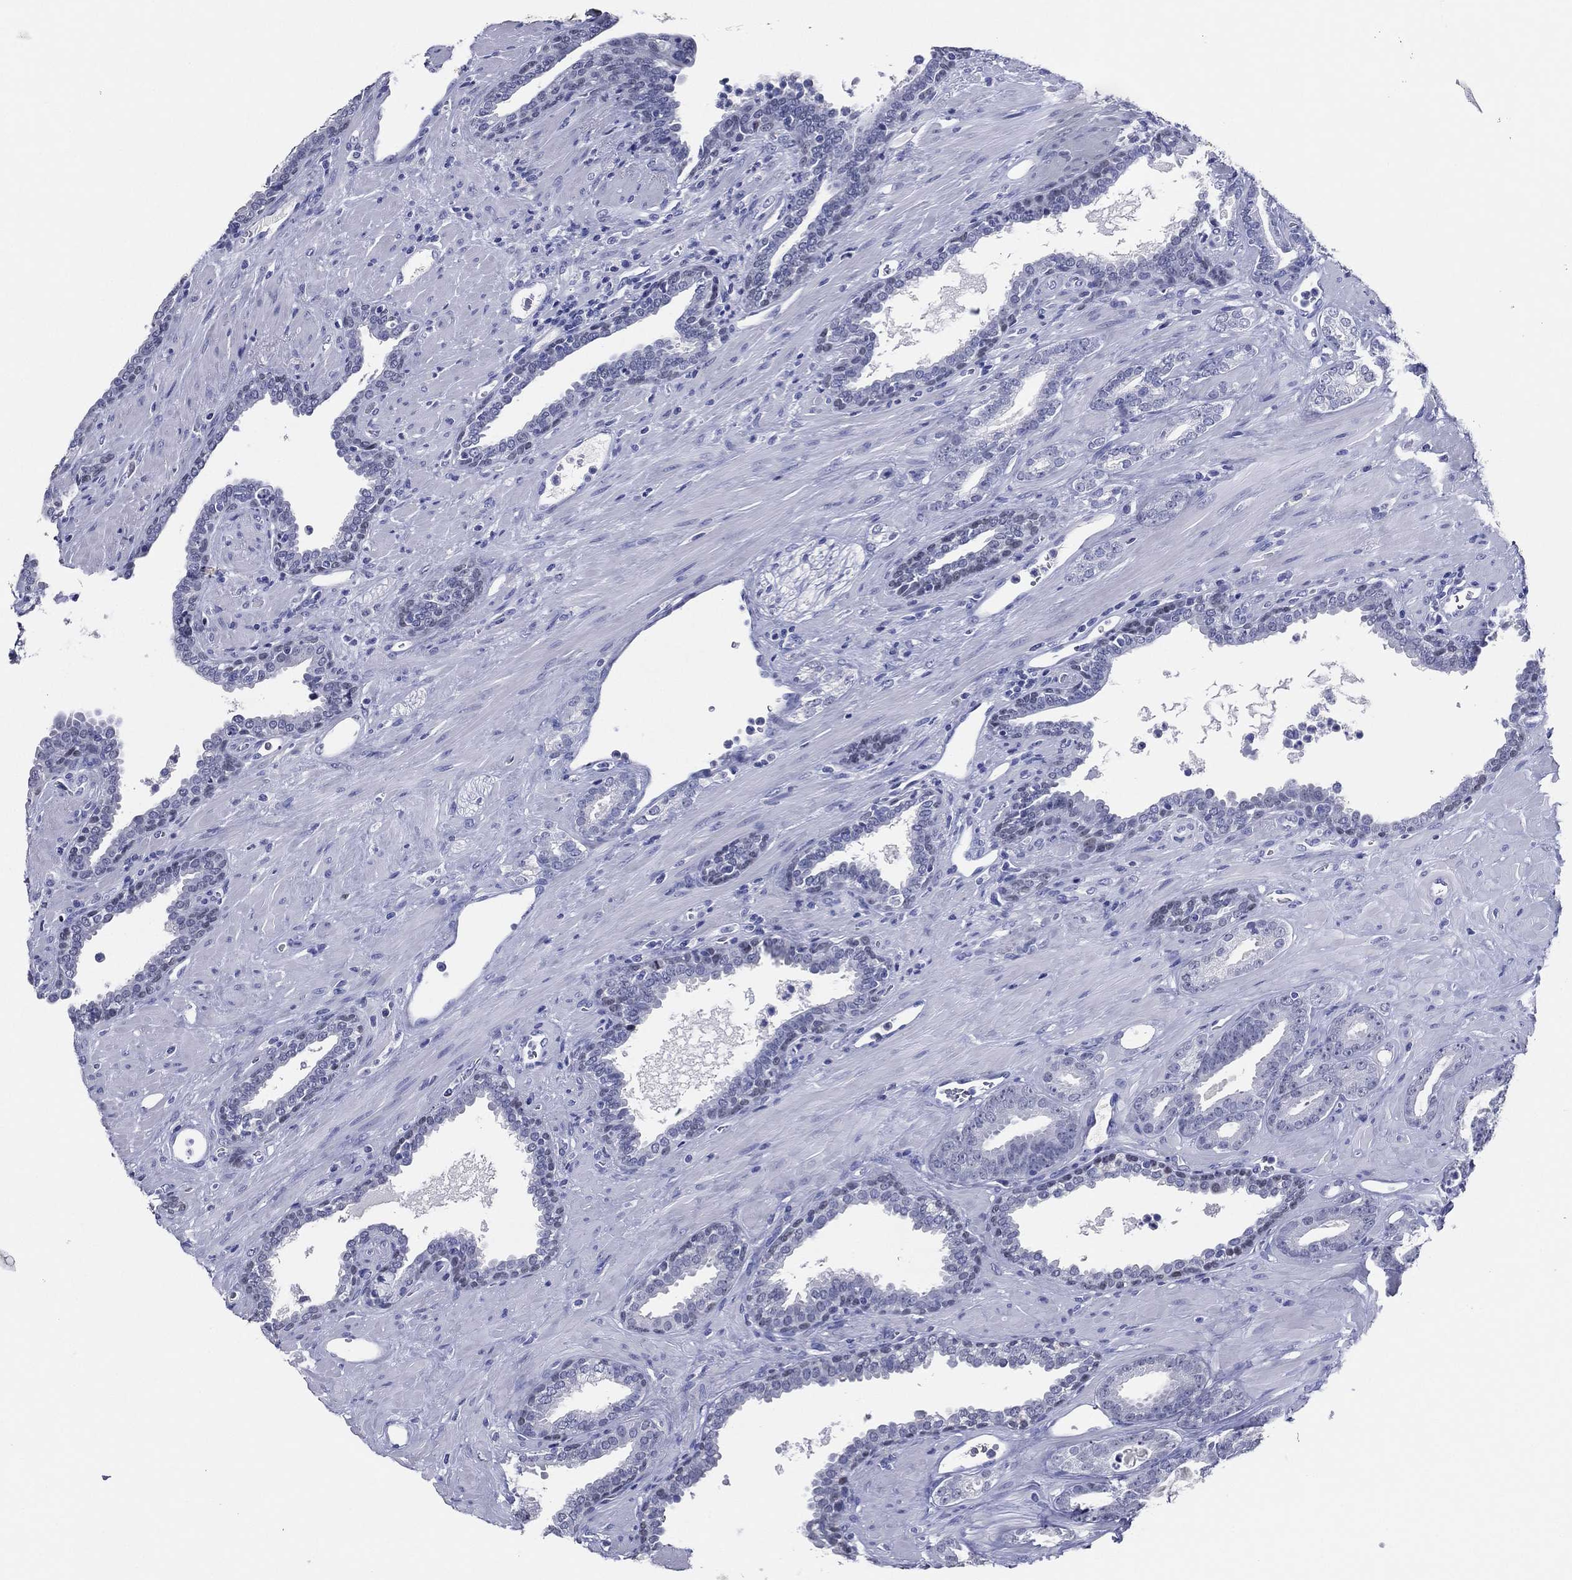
{"staining": {"intensity": "negative", "quantity": "none", "location": "none"}, "tissue": "prostate cancer", "cell_type": "Tumor cells", "image_type": "cancer", "snomed": [{"axis": "morphology", "description": "Adenocarcinoma, Low grade"}, {"axis": "topography", "description": "Prostate"}], "caption": "Prostate cancer (adenocarcinoma (low-grade)) stained for a protein using immunohistochemistry (IHC) reveals no positivity tumor cells.", "gene": "TFAP2A", "patient": {"sex": "male", "age": 61}}